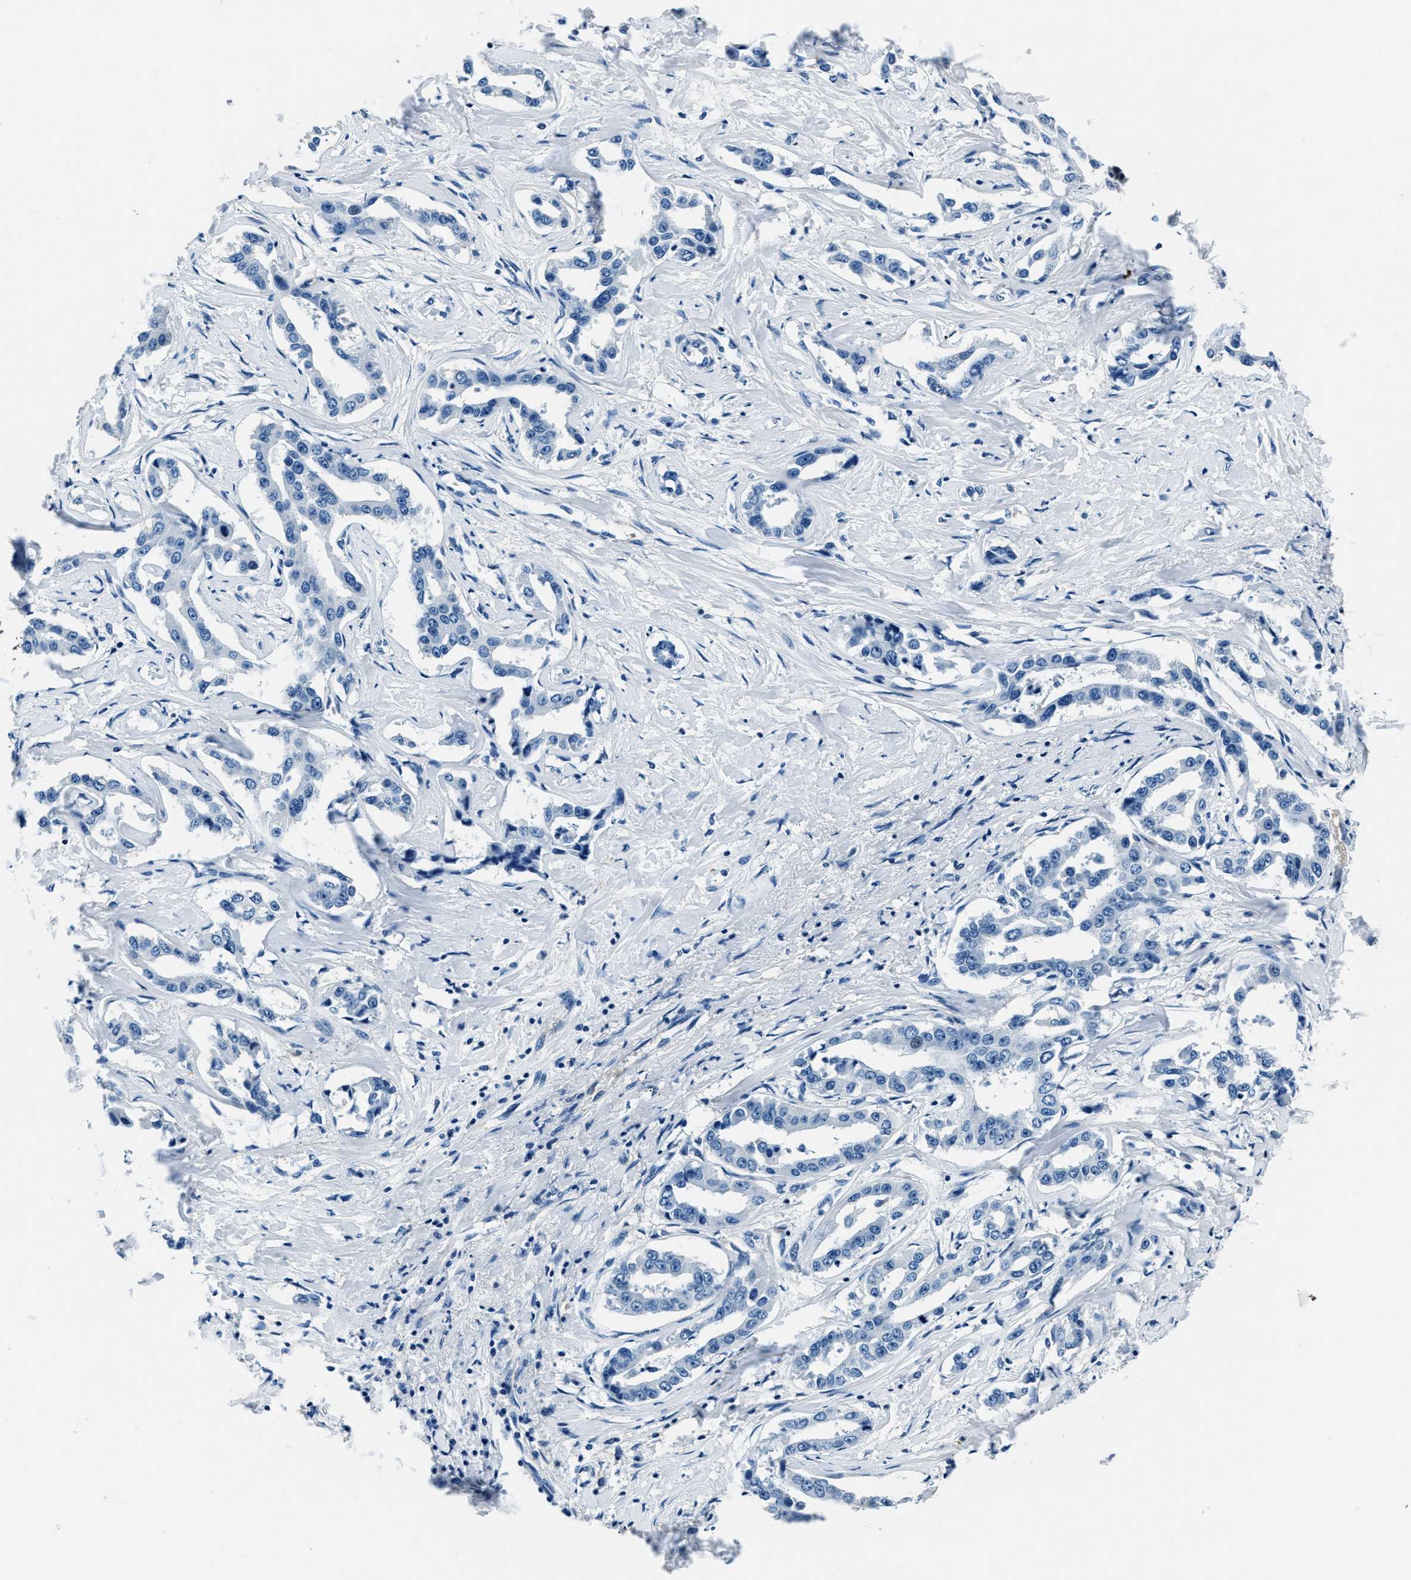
{"staining": {"intensity": "negative", "quantity": "none", "location": "none"}, "tissue": "liver cancer", "cell_type": "Tumor cells", "image_type": "cancer", "snomed": [{"axis": "morphology", "description": "Cholangiocarcinoma"}, {"axis": "topography", "description": "Liver"}], "caption": "This is an immunohistochemistry (IHC) photomicrograph of liver cholangiocarcinoma. There is no expression in tumor cells.", "gene": "PTPDC1", "patient": {"sex": "male", "age": 59}}